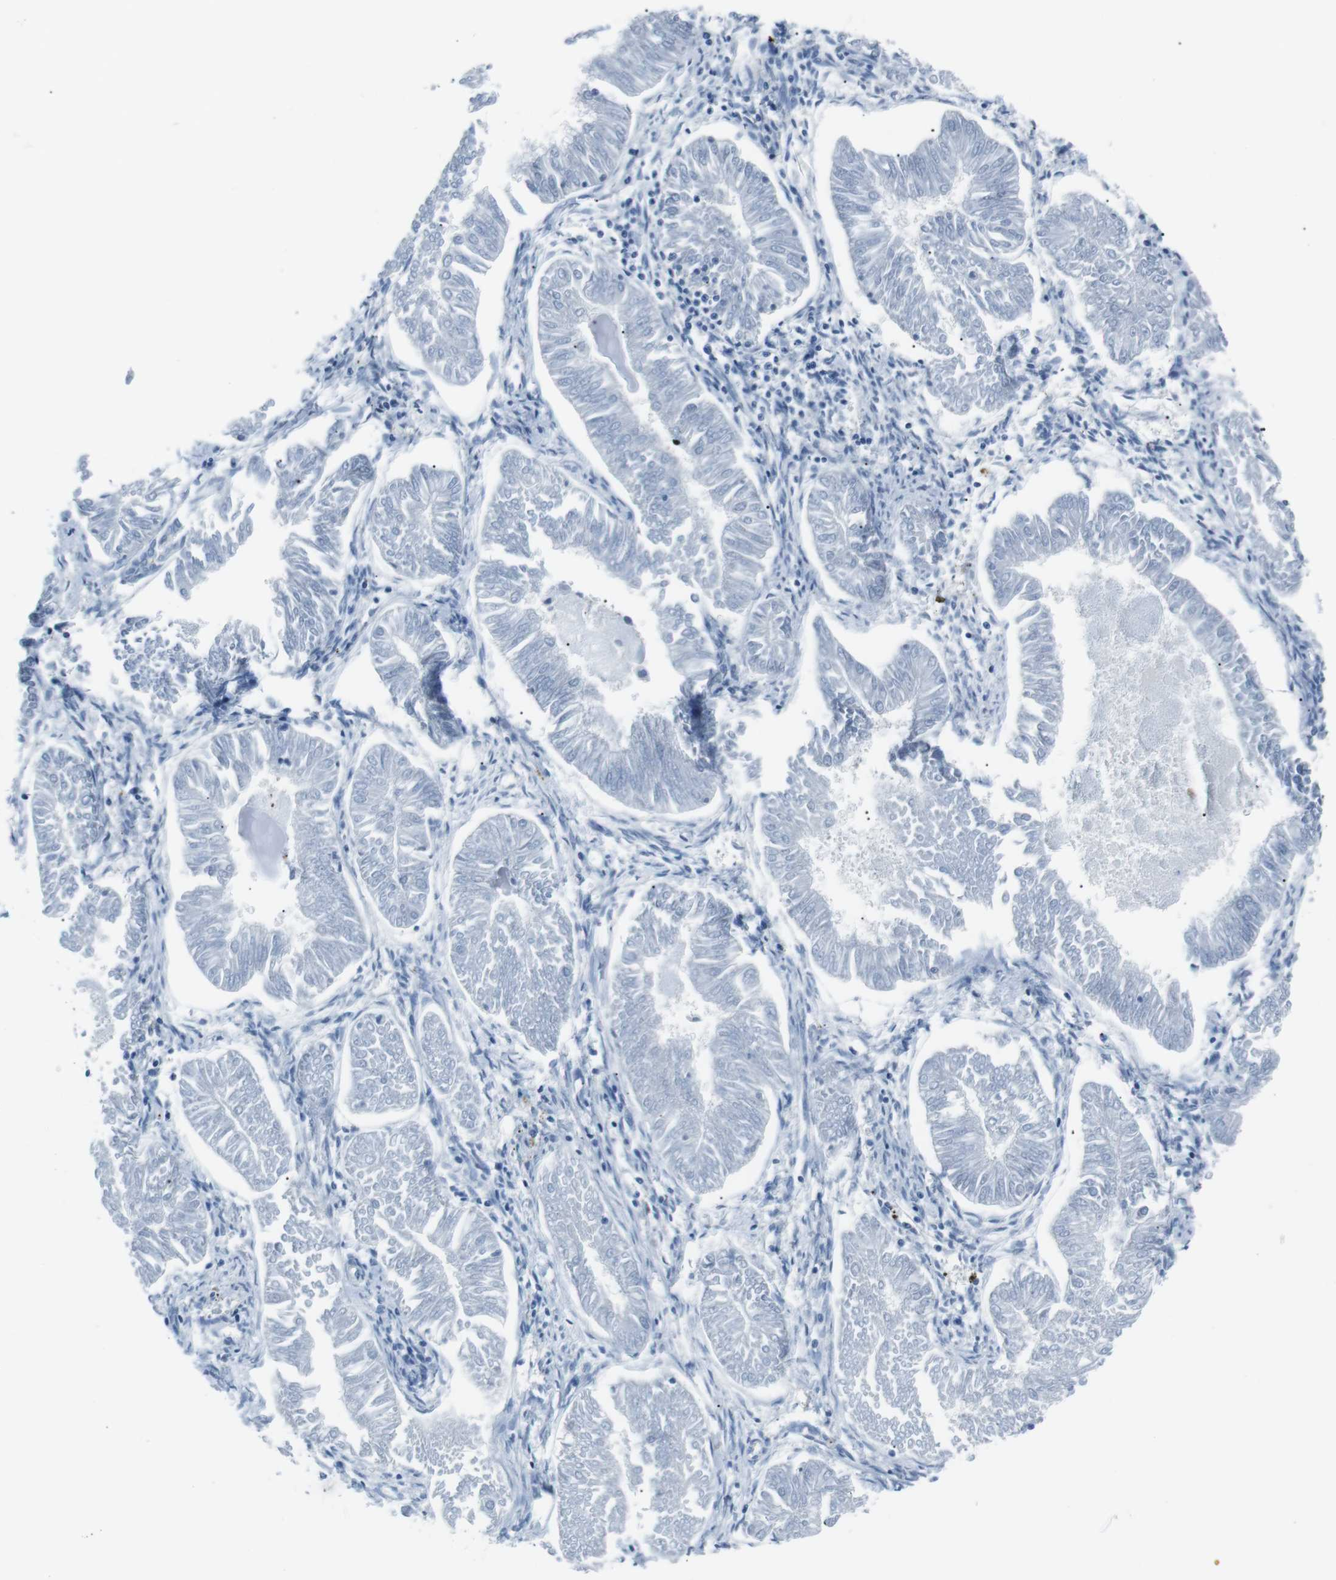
{"staining": {"intensity": "negative", "quantity": "none", "location": "none"}, "tissue": "endometrial cancer", "cell_type": "Tumor cells", "image_type": "cancer", "snomed": [{"axis": "morphology", "description": "Adenocarcinoma, NOS"}, {"axis": "topography", "description": "Endometrium"}], "caption": "Tumor cells are negative for brown protein staining in endometrial cancer (adenocarcinoma).", "gene": "CSF2RA", "patient": {"sex": "female", "age": 53}}